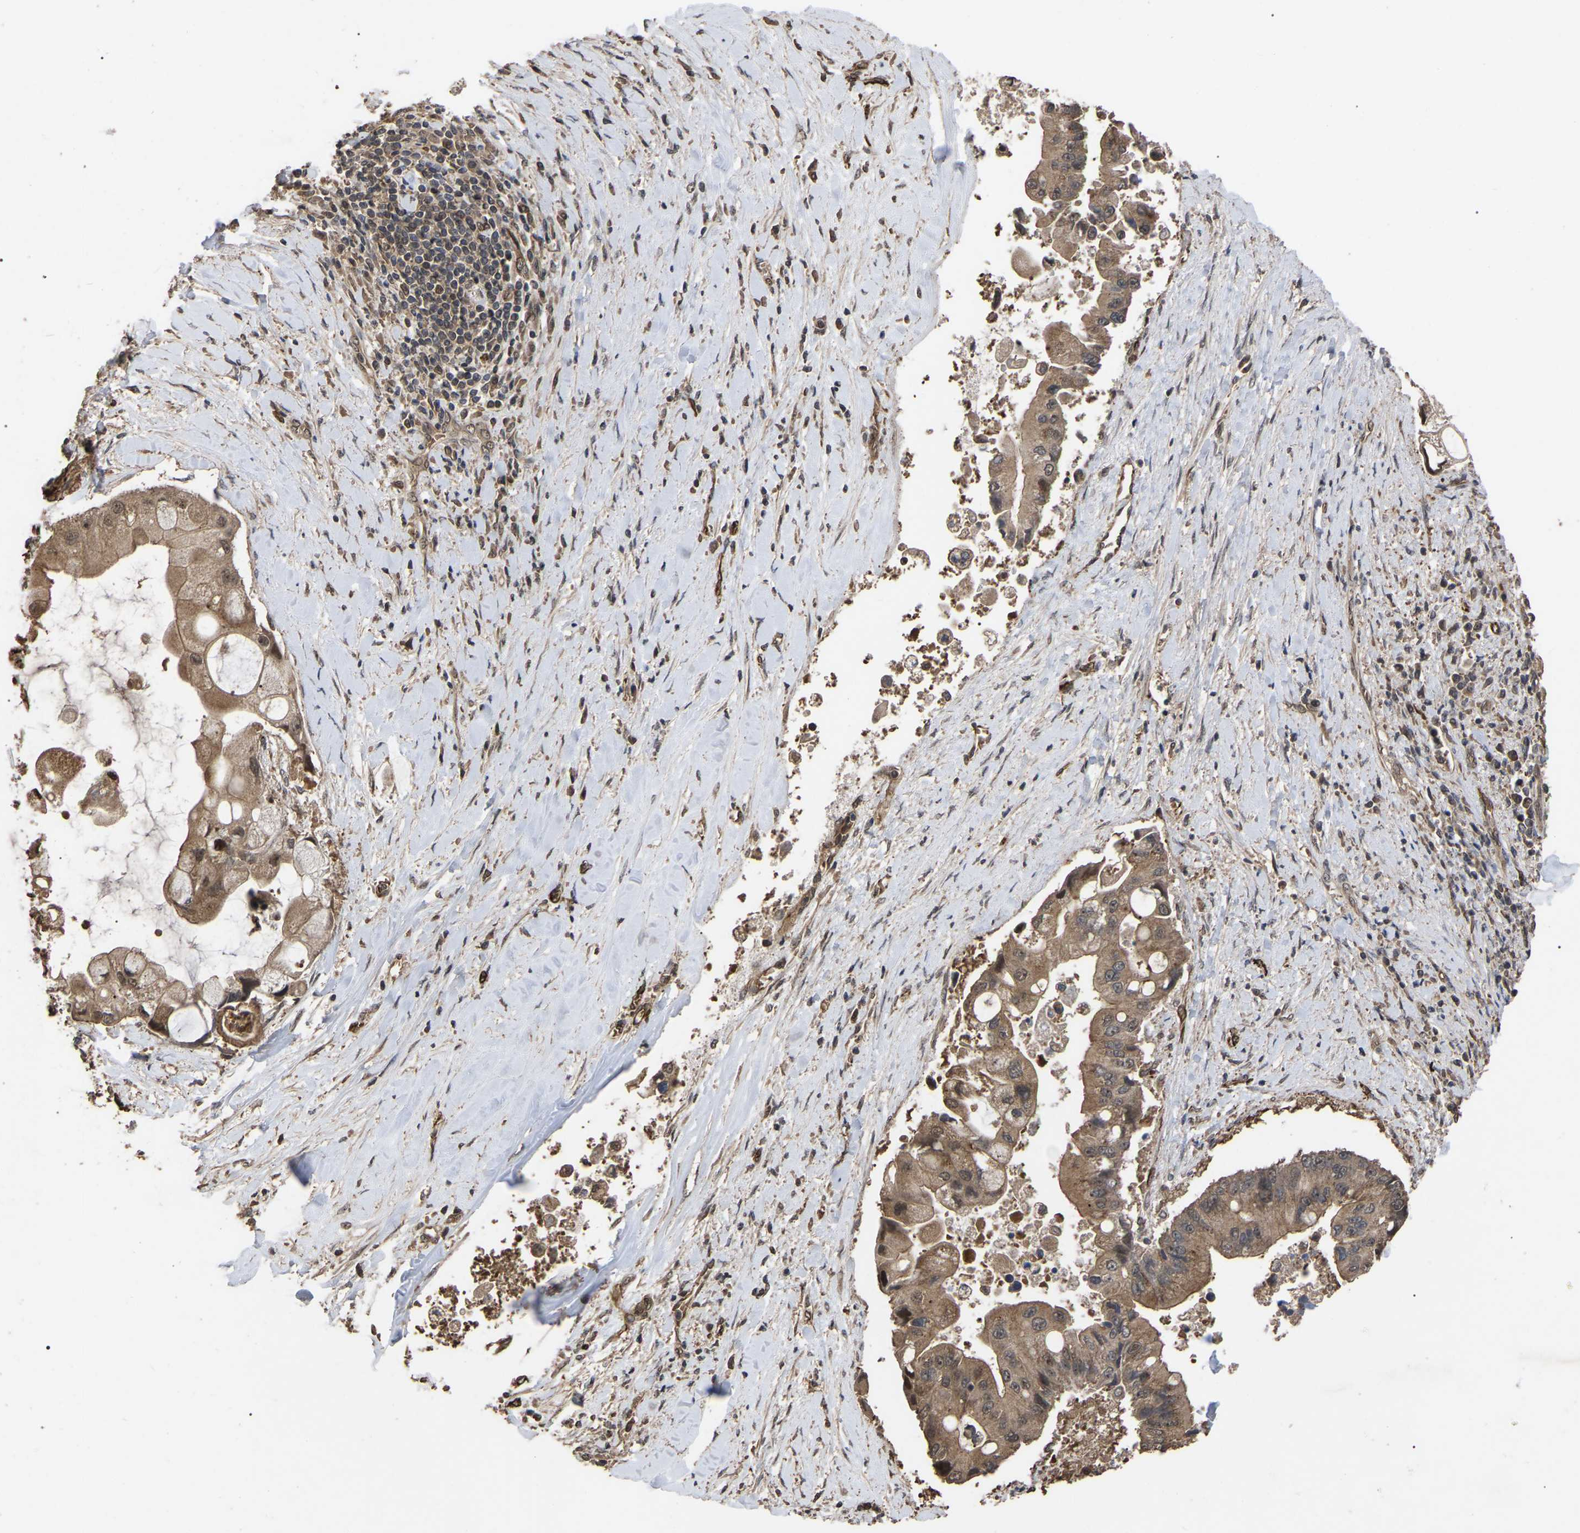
{"staining": {"intensity": "moderate", "quantity": ">75%", "location": "cytoplasmic/membranous"}, "tissue": "liver cancer", "cell_type": "Tumor cells", "image_type": "cancer", "snomed": [{"axis": "morphology", "description": "Cholangiocarcinoma"}, {"axis": "topography", "description": "Liver"}], "caption": "Immunohistochemistry image of neoplastic tissue: human liver cholangiocarcinoma stained using immunohistochemistry exhibits medium levels of moderate protein expression localized specifically in the cytoplasmic/membranous of tumor cells, appearing as a cytoplasmic/membranous brown color.", "gene": "FAM161B", "patient": {"sex": "male", "age": 50}}